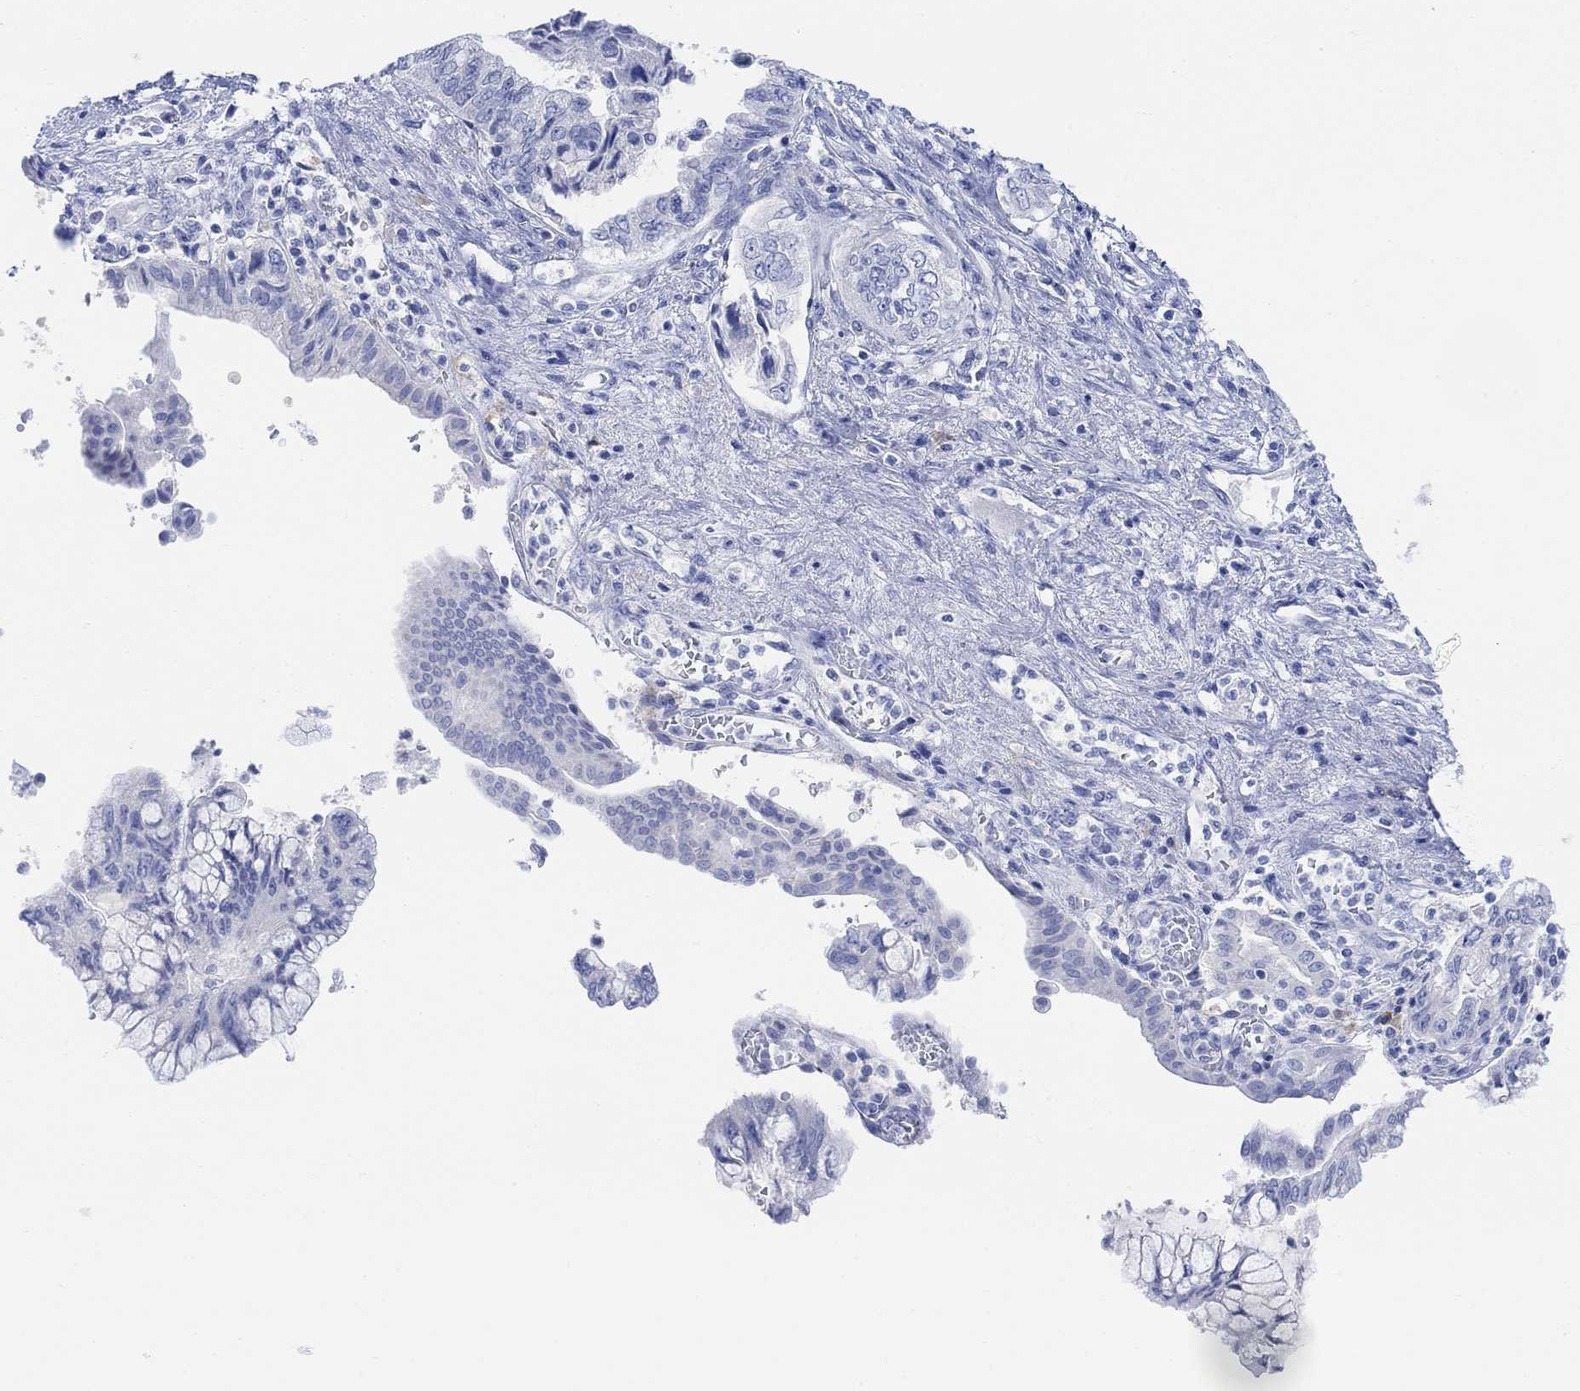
{"staining": {"intensity": "negative", "quantity": "none", "location": "none"}, "tissue": "pancreatic cancer", "cell_type": "Tumor cells", "image_type": "cancer", "snomed": [{"axis": "morphology", "description": "Adenocarcinoma, NOS"}, {"axis": "topography", "description": "Pancreas"}], "caption": "Protein analysis of pancreatic adenocarcinoma displays no significant expression in tumor cells. Brightfield microscopy of immunohistochemistry stained with DAB (3,3'-diaminobenzidine) (brown) and hematoxylin (blue), captured at high magnification.", "gene": "GNG13", "patient": {"sex": "female", "age": 73}}